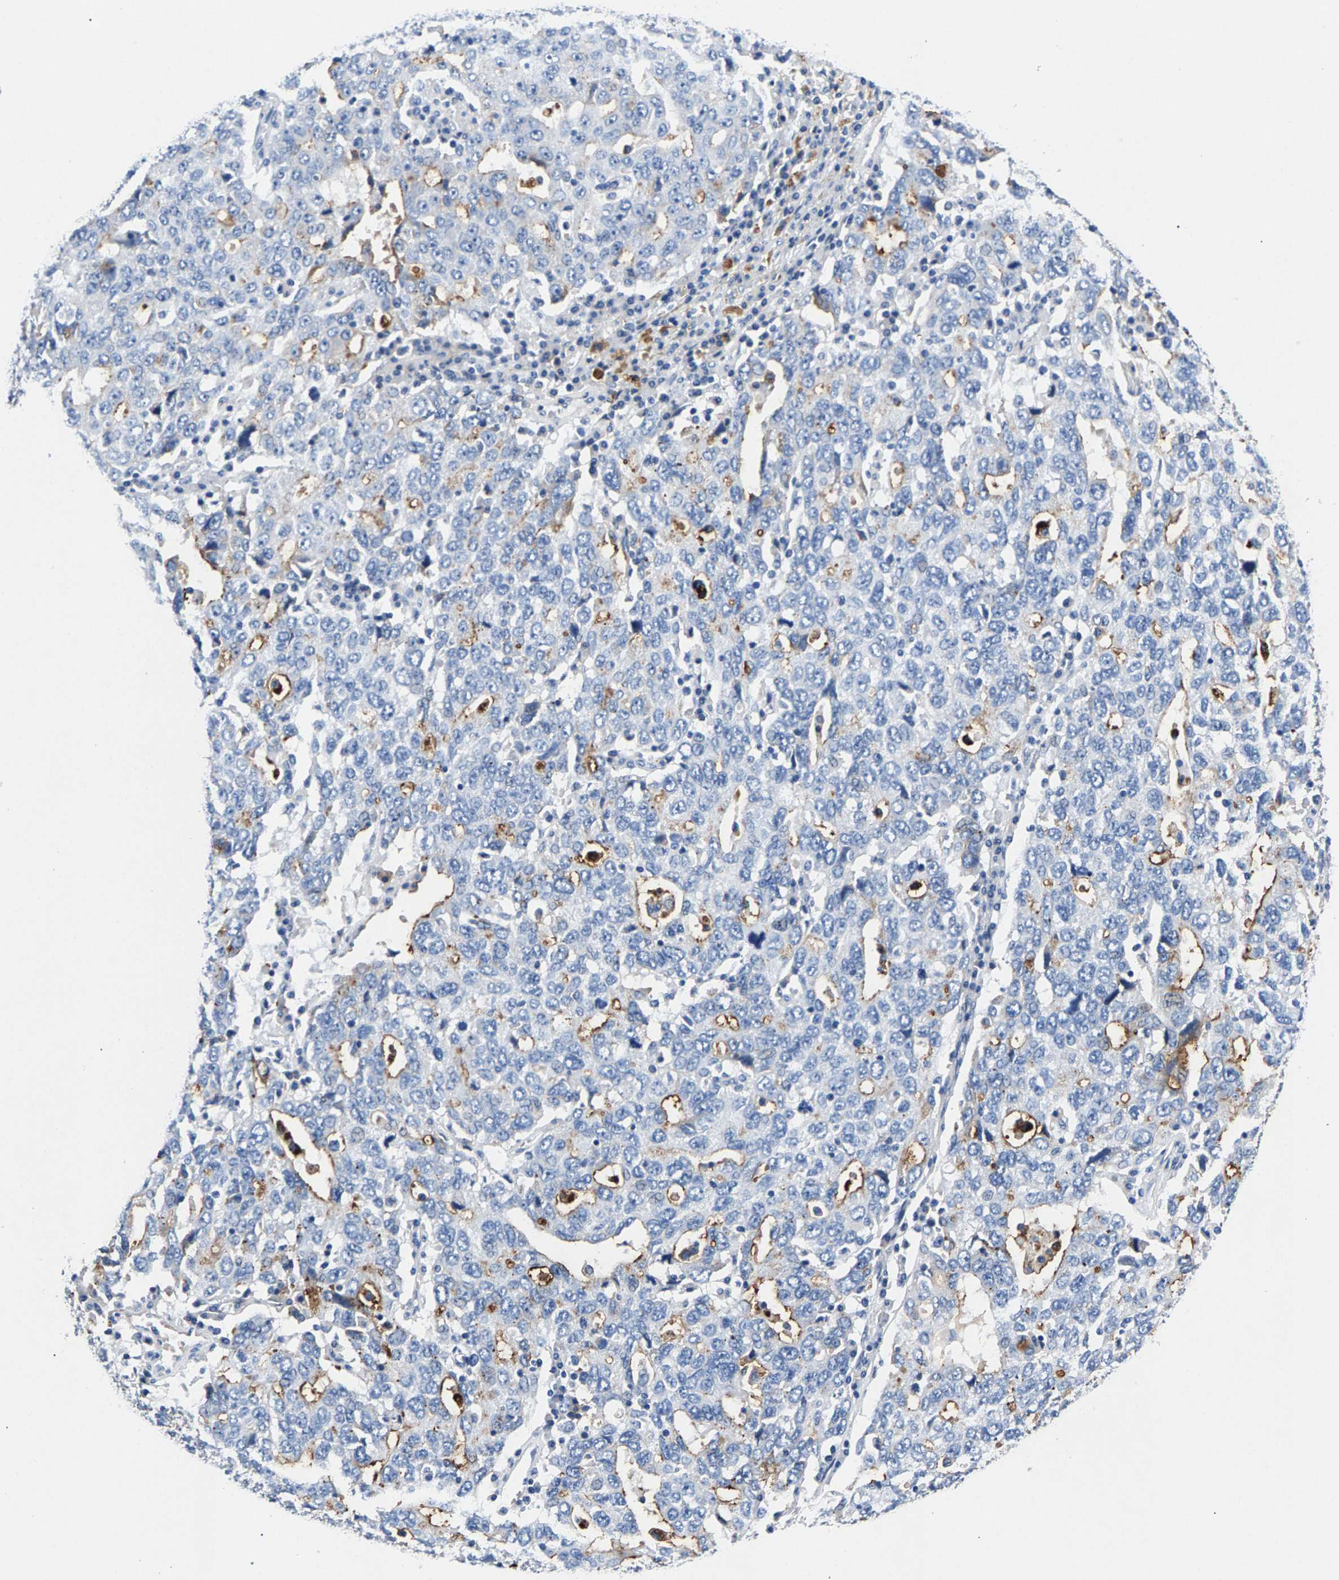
{"staining": {"intensity": "moderate", "quantity": "<25%", "location": "cytoplasmic/membranous"}, "tissue": "ovarian cancer", "cell_type": "Tumor cells", "image_type": "cancer", "snomed": [{"axis": "morphology", "description": "Carcinoma, endometroid"}, {"axis": "topography", "description": "Ovary"}], "caption": "Immunohistochemistry micrograph of ovarian endometroid carcinoma stained for a protein (brown), which displays low levels of moderate cytoplasmic/membranous positivity in about <25% of tumor cells.", "gene": "P2RY4", "patient": {"sex": "female", "age": 62}}